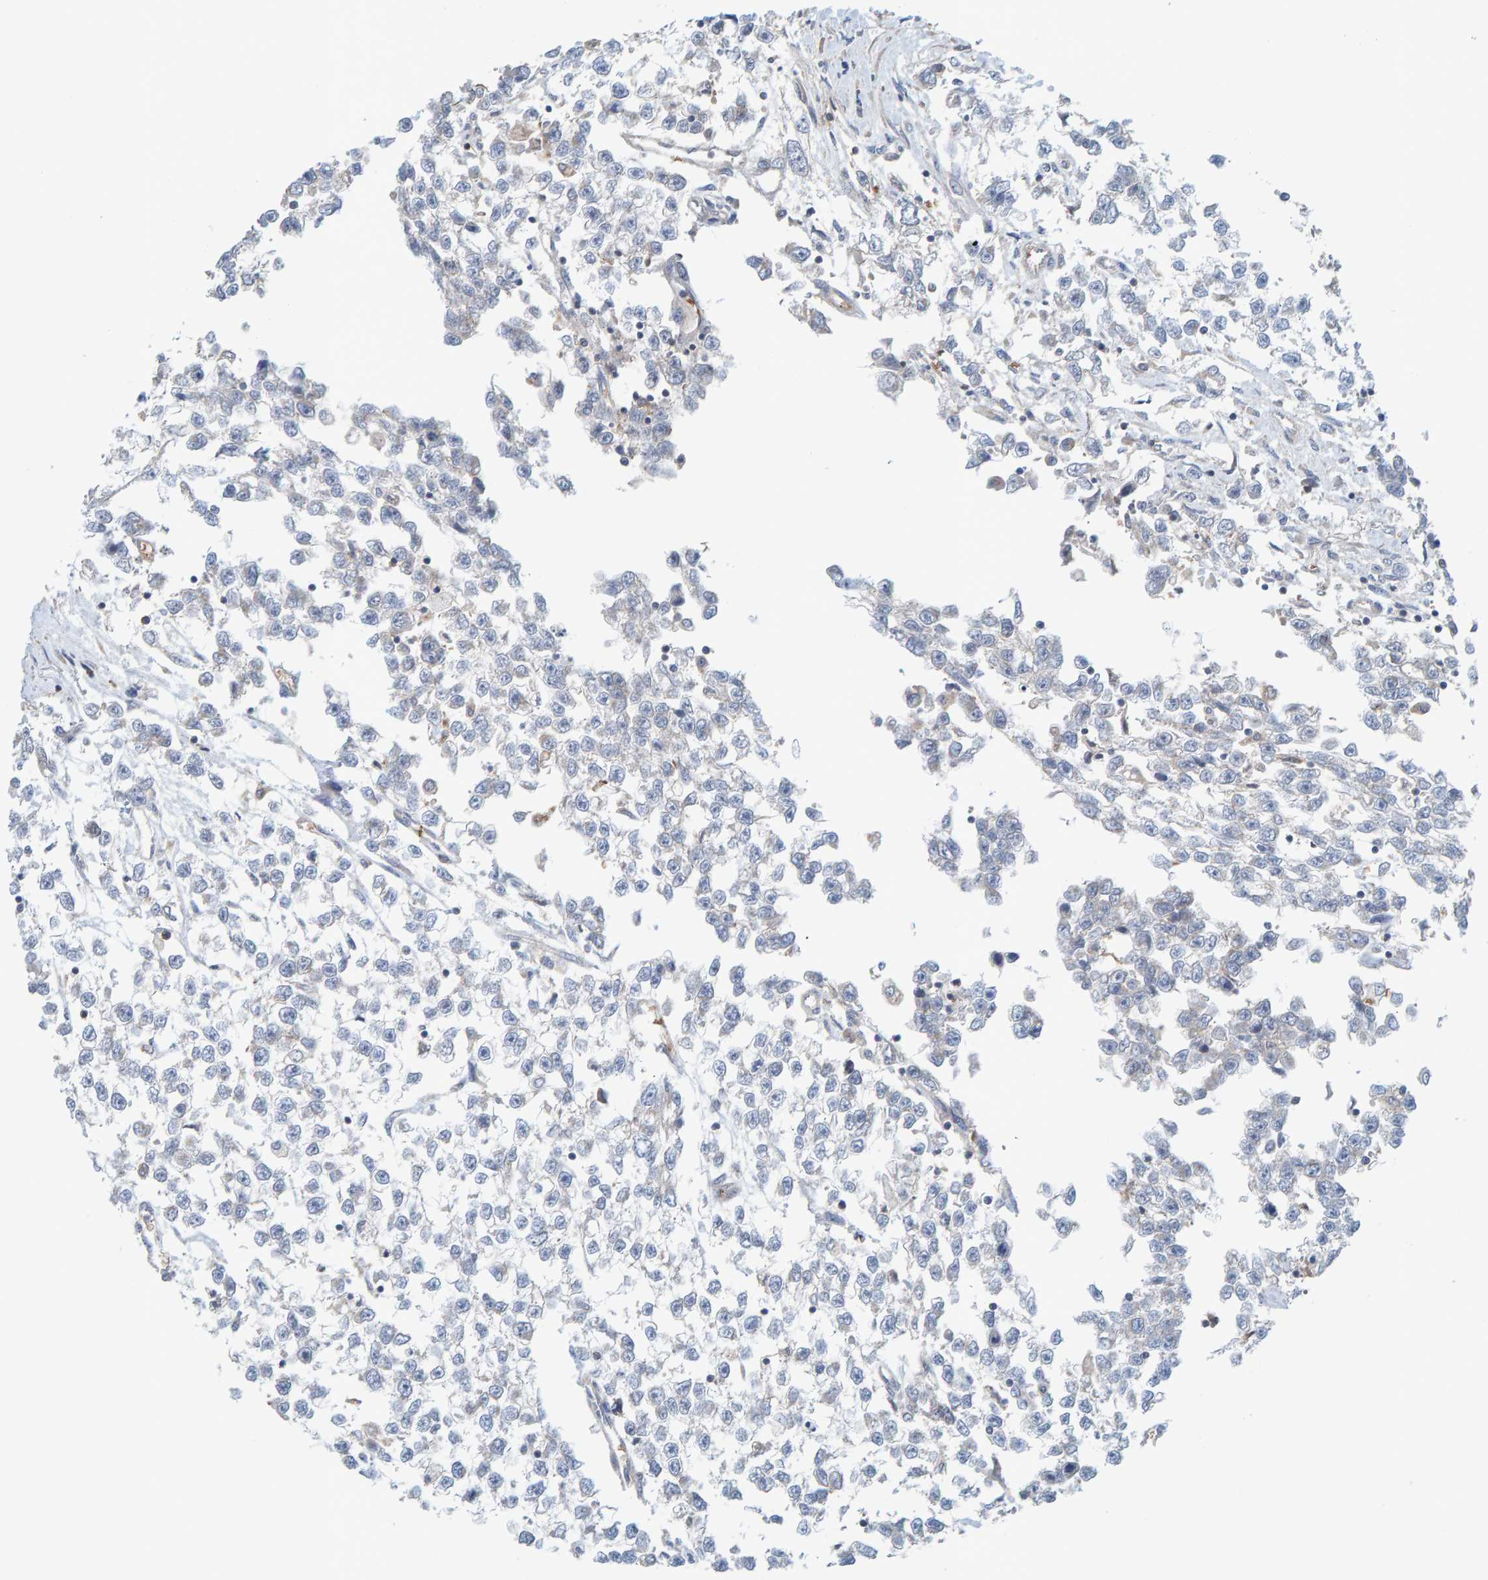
{"staining": {"intensity": "negative", "quantity": "none", "location": "none"}, "tissue": "testis cancer", "cell_type": "Tumor cells", "image_type": "cancer", "snomed": [{"axis": "morphology", "description": "Seminoma, NOS"}, {"axis": "morphology", "description": "Carcinoma, Embryonal, NOS"}, {"axis": "topography", "description": "Testis"}], "caption": "This is a image of IHC staining of testis embryonal carcinoma, which shows no staining in tumor cells.", "gene": "UBAP1", "patient": {"sex": "male", "age": 51}}